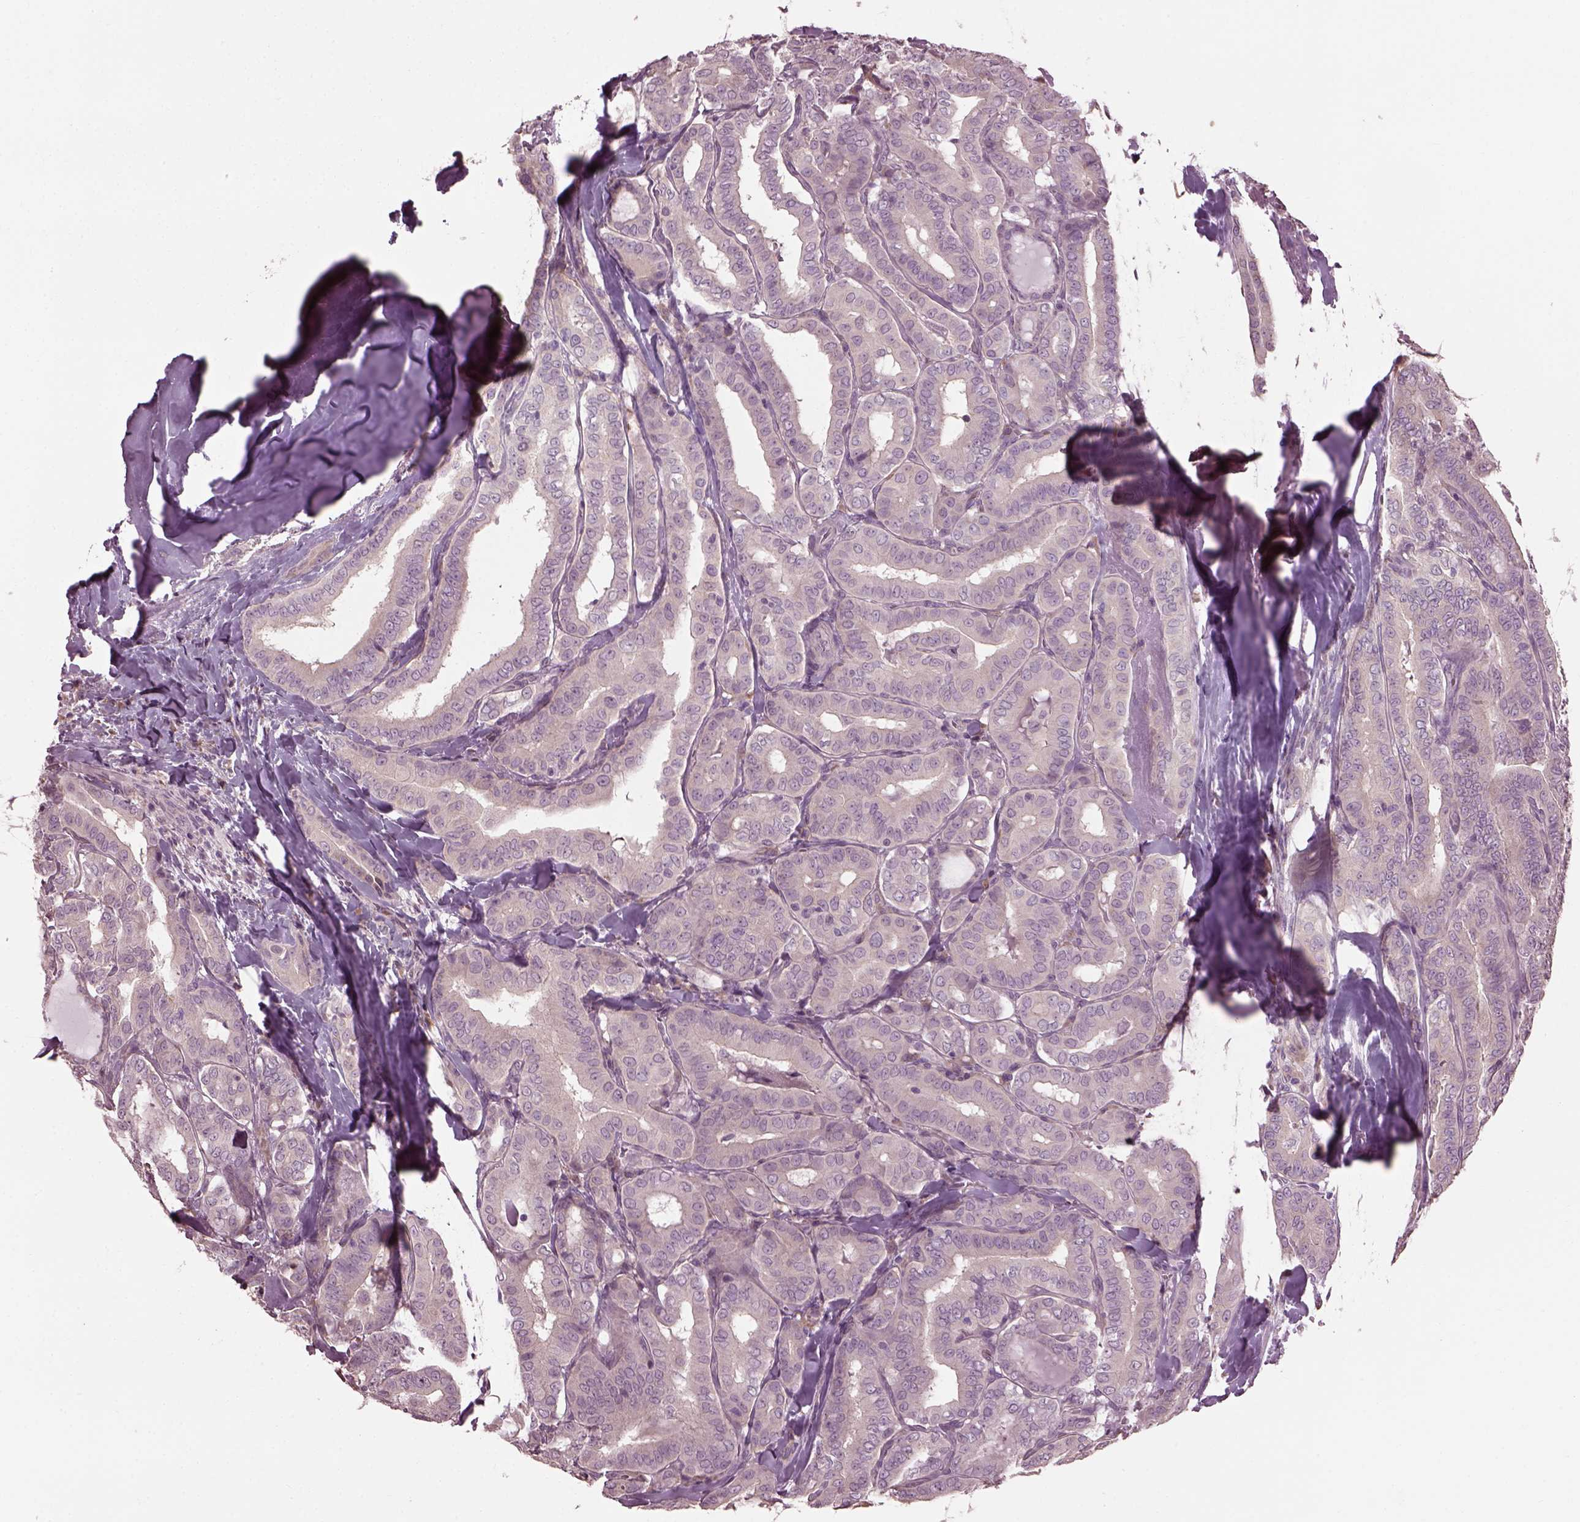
{"staining": {"intensity": "negative", "quantity": "none", "location": "none"}, "tissue": "thyroid cancer", "cell_type": "Tumor cells", "image_type": "cancer", "snomed": [{"axis": "morphology", "description": "Papillary adenocarcinoma, NOS"}, {"axis": "morphology", "description": "Papillary adenoma metastatic"}, {"axis": "topography", "description": "Thyroid gland"}], "caption": "Micrograph shows no significant protein positivity in tumor cells of thyroid cancer.", "gene": "CABP5", "patient": {"sex": "female", "age": 50}}